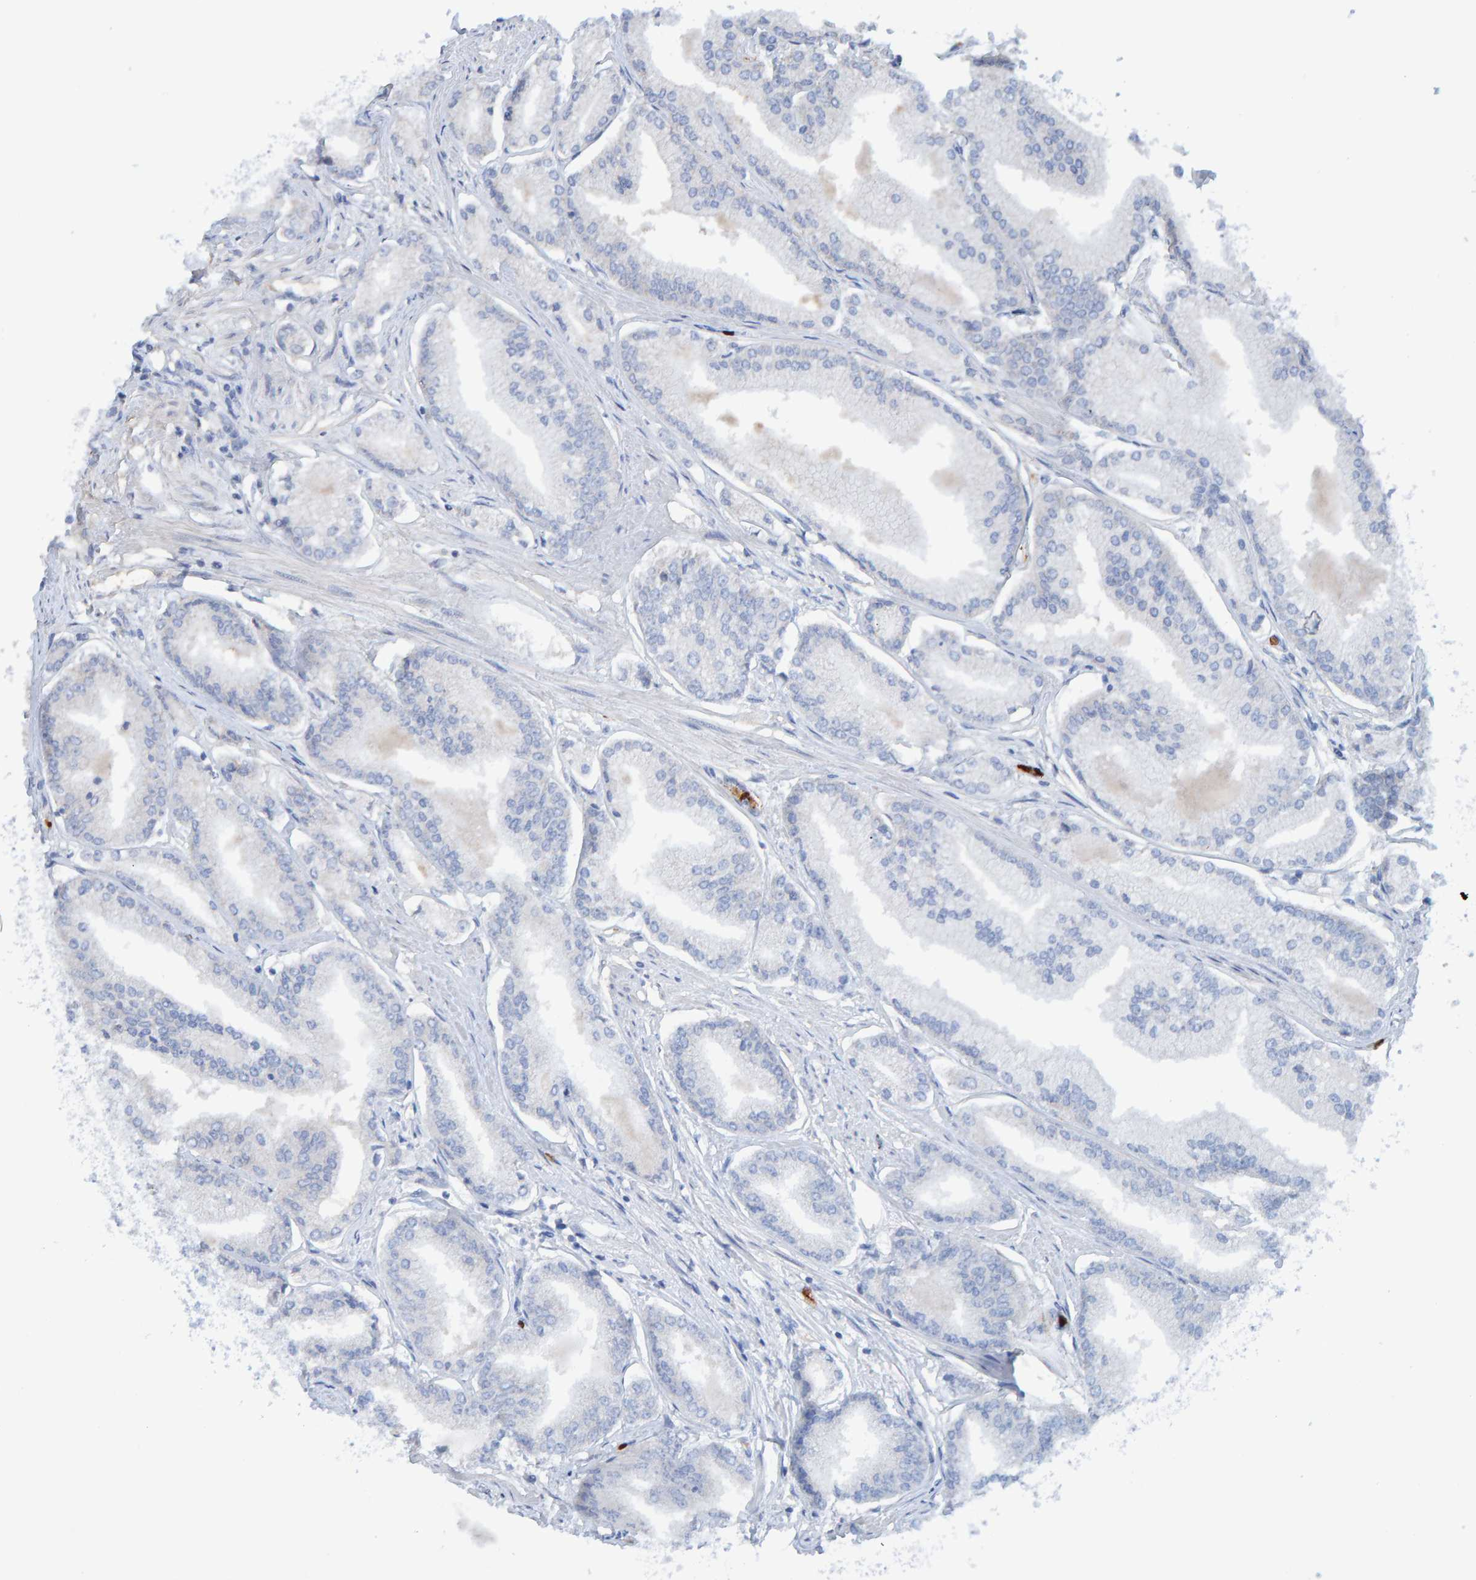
{"staining": {"intensity": "negative", "quantity": "none", "location": "none"}, "tissue": "prostate cancer", "cell_type": "Tumor cells", "image_type": "cancer", "snomed": [{"axis": "morphology", "description": "Adenocarcinoma, Low grade"}, {"axis": "topography", "description": "Prostate"}], "caption": "A micrograph of prostate cancer (adenocarcinoma (low-grade)) stained for a protein demonstrates no brown staining in tumor cells. (DAB immunohistochemistry (IHC) visualized using brightfield microscopy, high magnification).", "gene": "VPS9D1", "patient": {"sex": "male", "age": 52}}